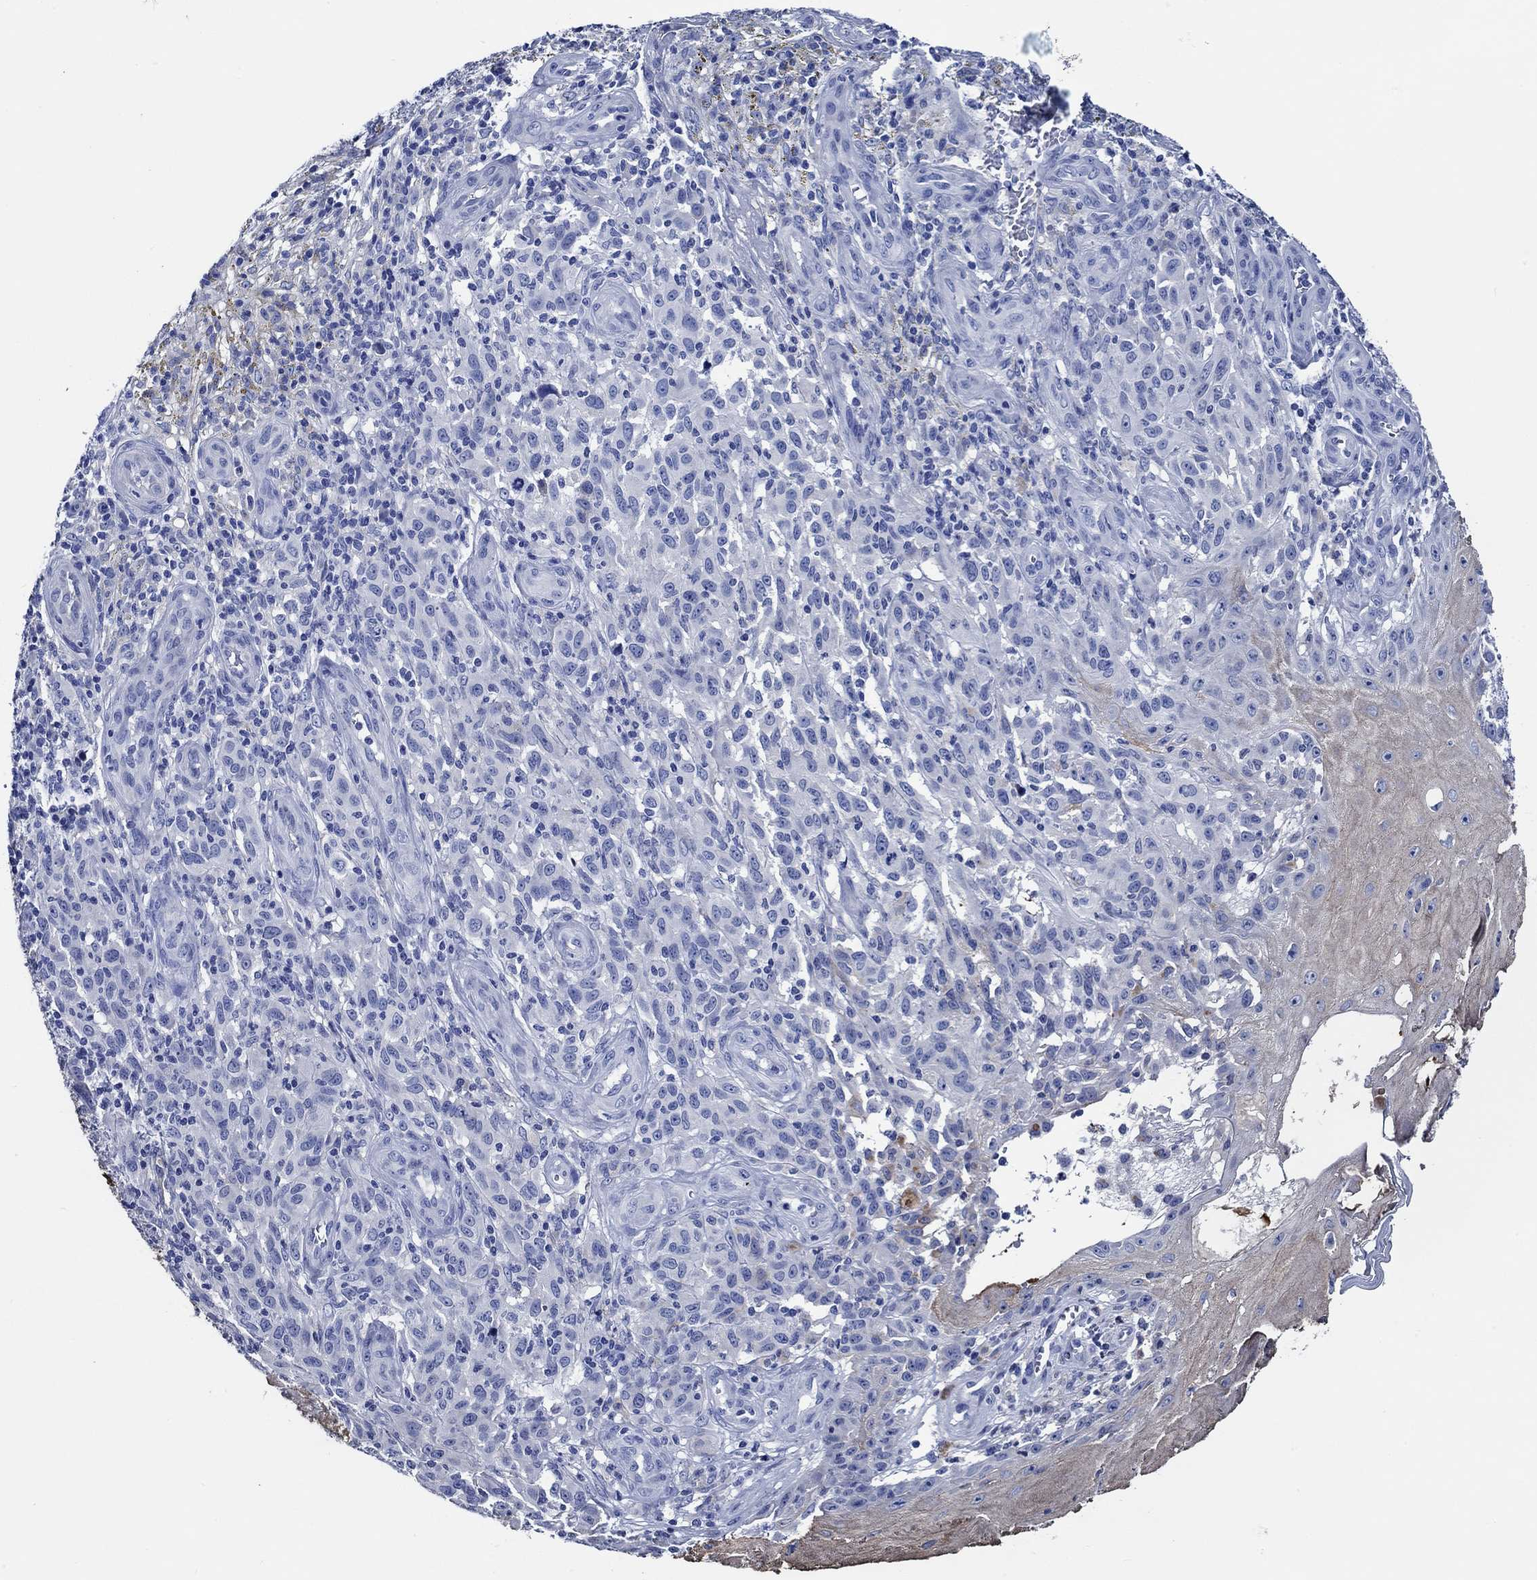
{"staining": {"intensity": "negative", "quantity": "none", "location": "none"}, "tissue": "melanoma", "cell_type": "Tumor cells", "image_type": "cancer", "snomed": [{"axis": "morphology", "description": "Malignant melanoma, NOS"}, {"axis": "topography", "description": "Skin"}], "caption": "Immunohistochemical staining of human malignant melanoma exhibits no significant positivity in tumor cells.", "gene": "WDR62", "patient": {"sex": "female", "age": 53}}